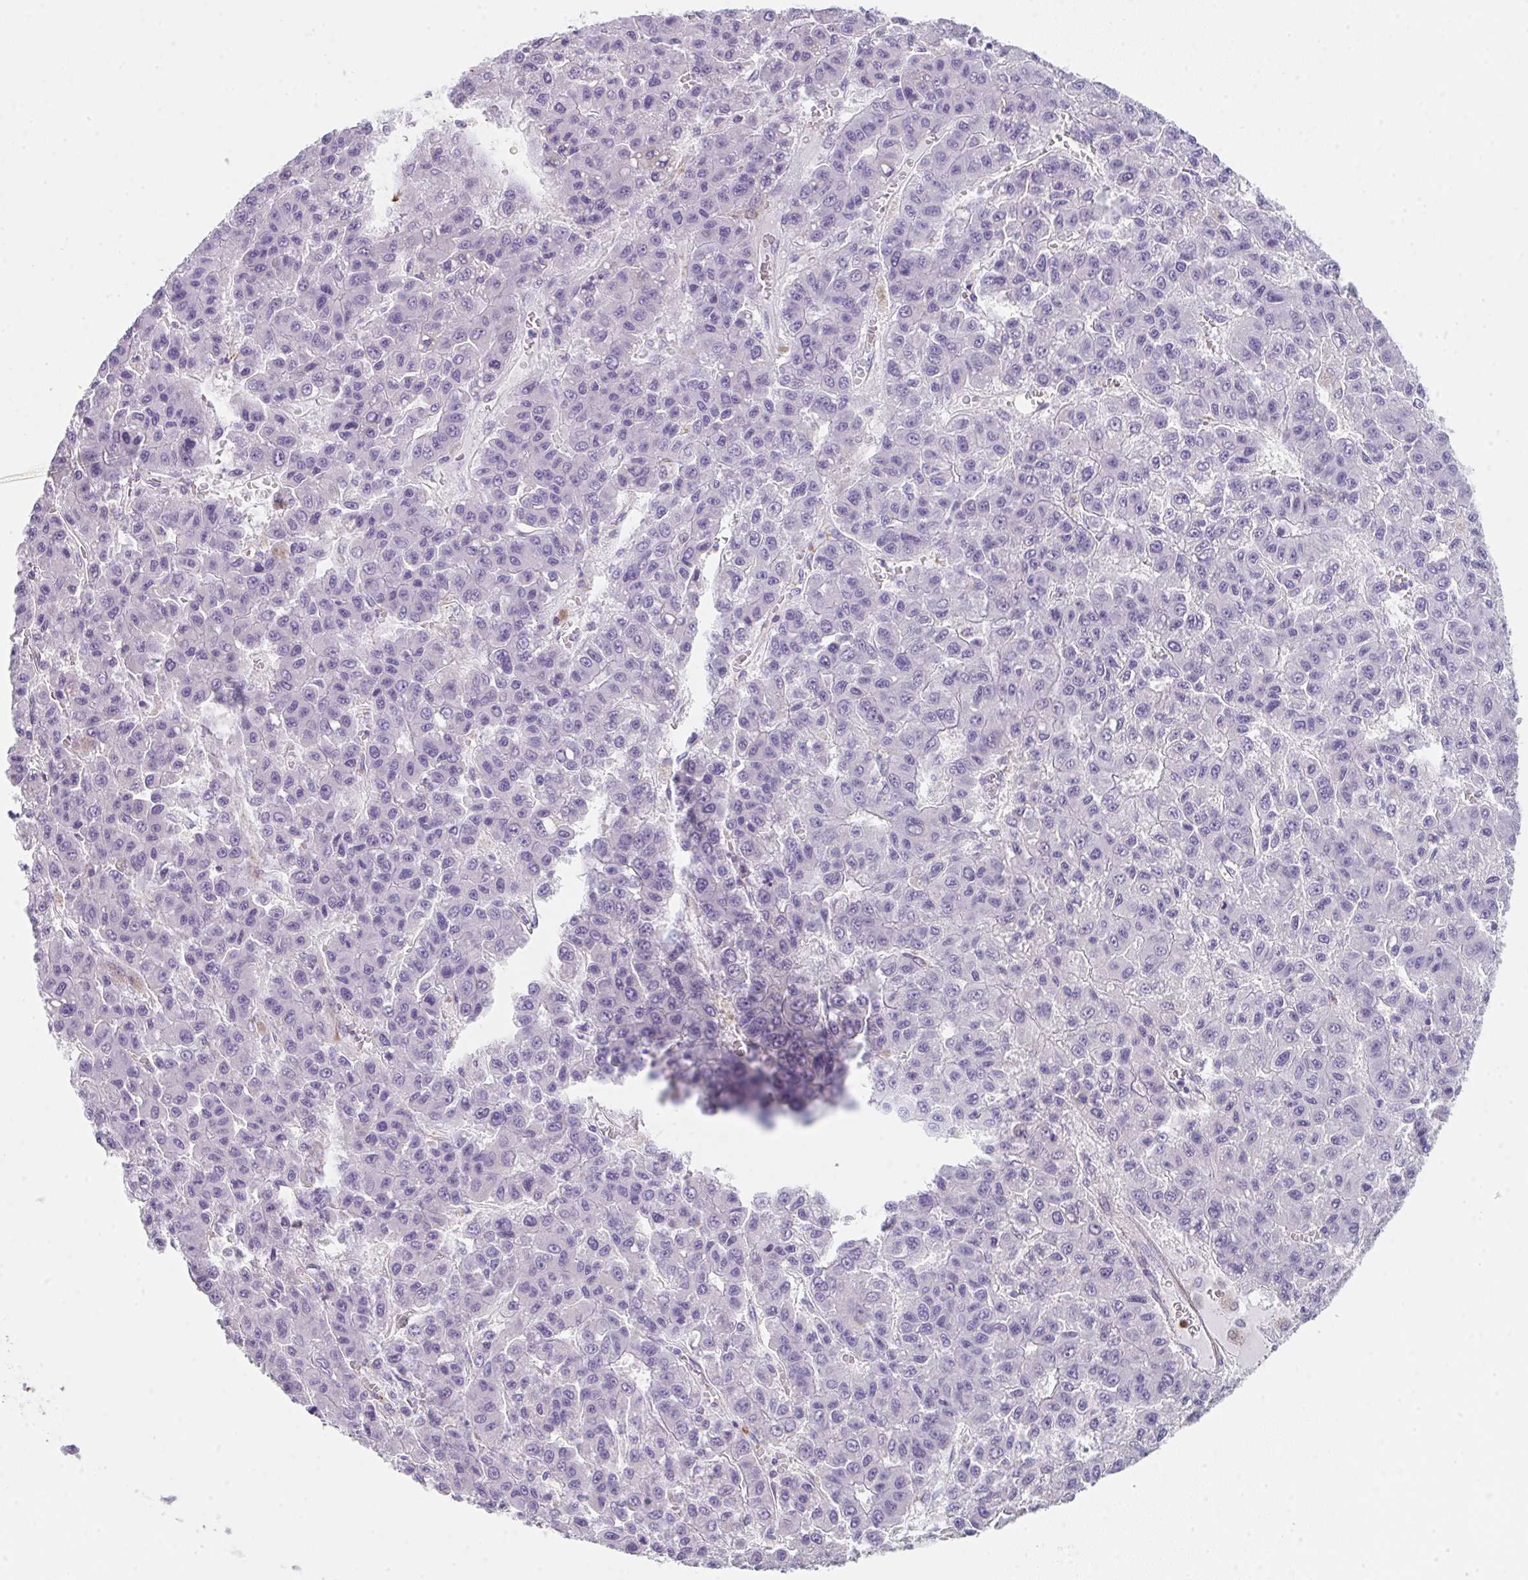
{"staining": {"intensity": "negative", "quantity": "none", "location": "none"}, "tissue": "liver cancer", "cell_type": "Tumor cells", "image_type": "cancer", "snomed": [{"axis": "morphology", "description": "Carcinoma, Hepatocellular, NOS"}, {"axis": "topography", "description": "Liver"}], "caption": "DAB (3,3'-diaminobenzidine) immunohistochemical staining of human liver cancer reveals no significant positivity in tumor cells.", "gene": "DBN1", "patient": {"sex": "male", "age": 70}}